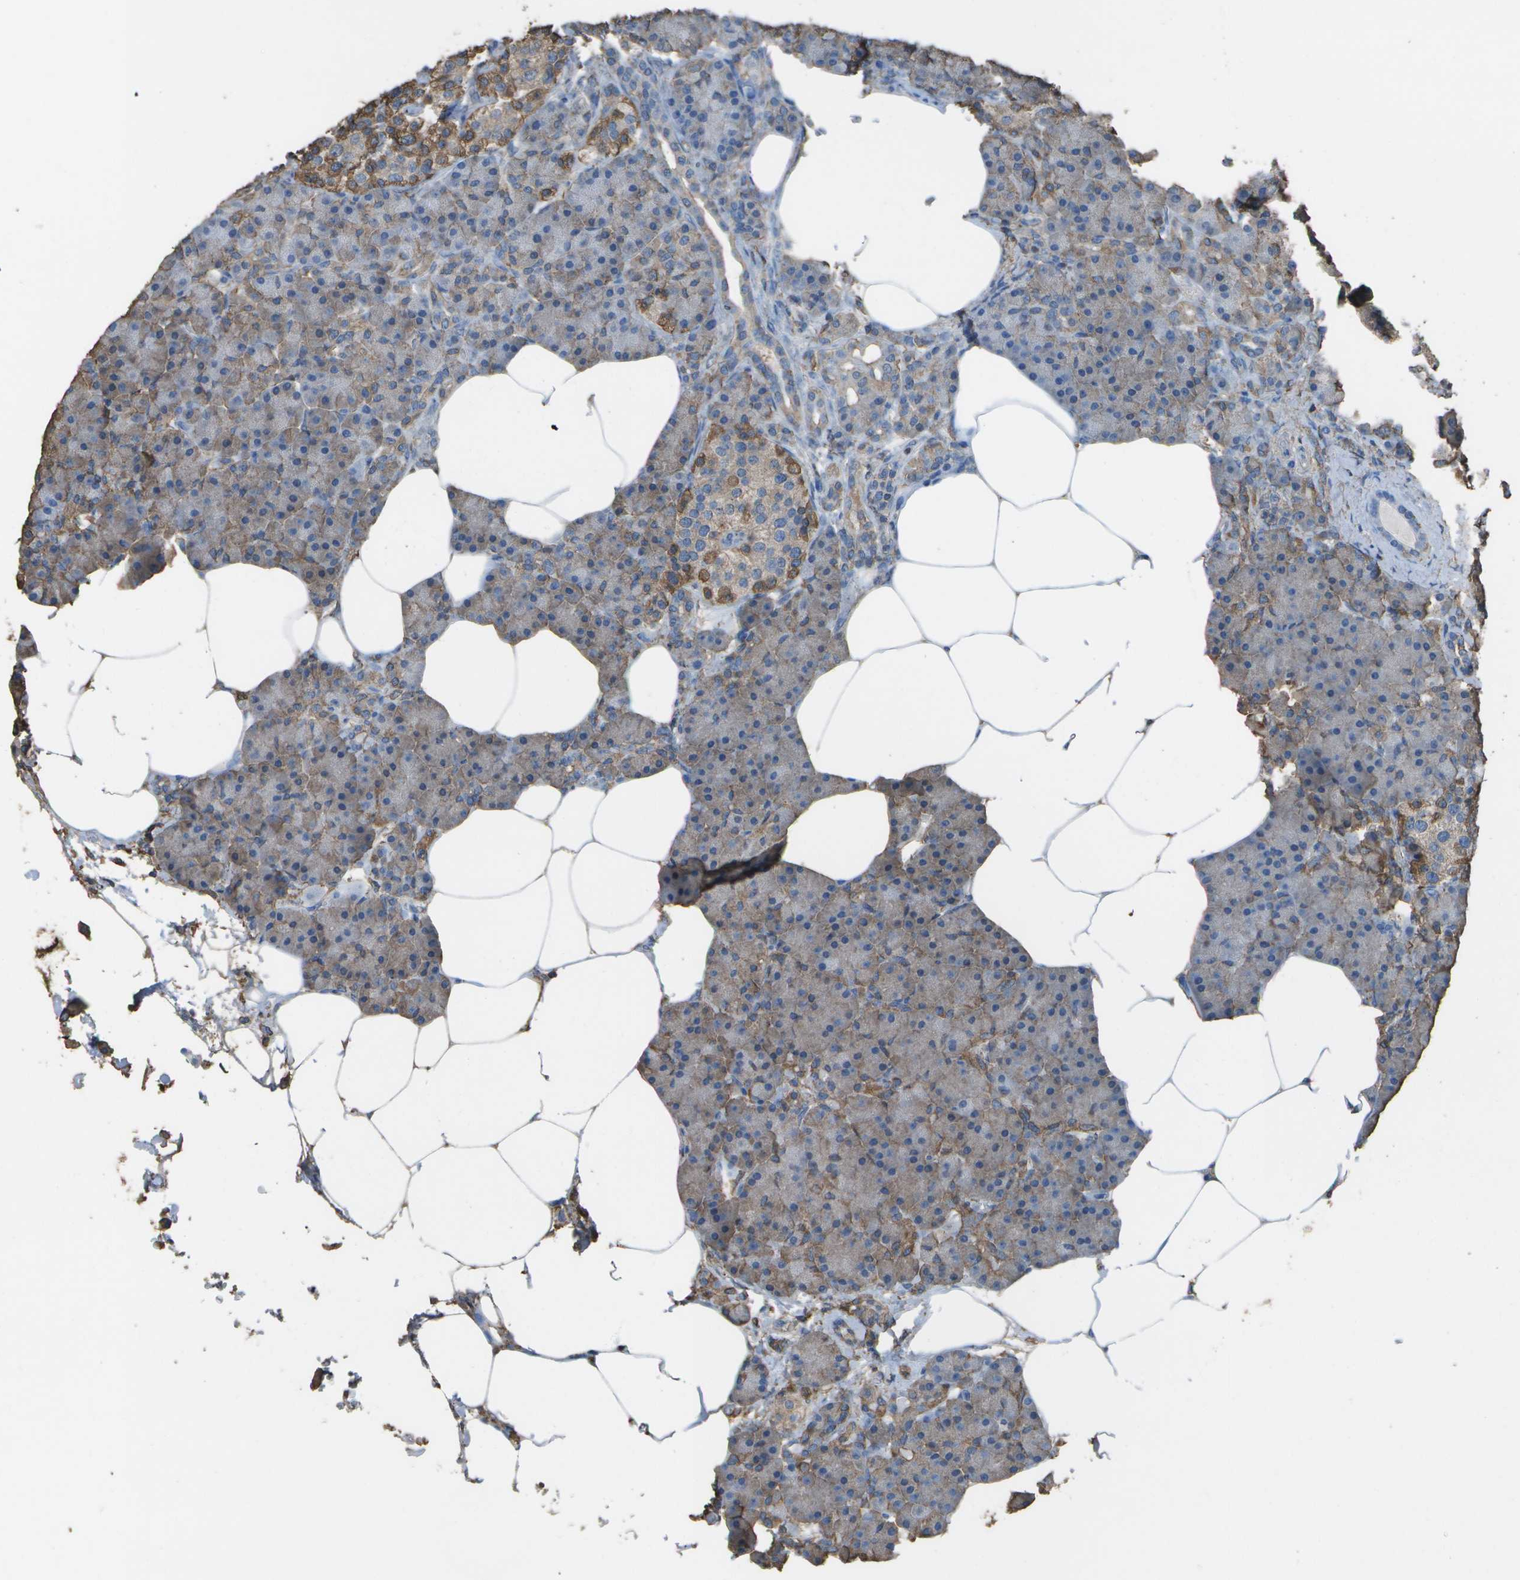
{"staining": {"intensity": "moderate", "quantity": "25%-75%", "location": "cytoplasmic/membranous"}, "tissue": "pancreas", "cell_type": "Exocrine glandular cells", "image_type": "normal", "snomed": [{"axis": "morphology", "description": "Normal tissue, NOS"}, {"axis": "topography", "description": "Pancreas"}], "caption": "Immunohistochemistry of benign human pancreas reveals medium levels of moderate cytoplasmic/membranous positivity in about 25%-75% of exocrine glandular cells. Nuclei are stained in blue.", "gene": "CYP4F11", "patient": {"sex": "female", "age": 70}}